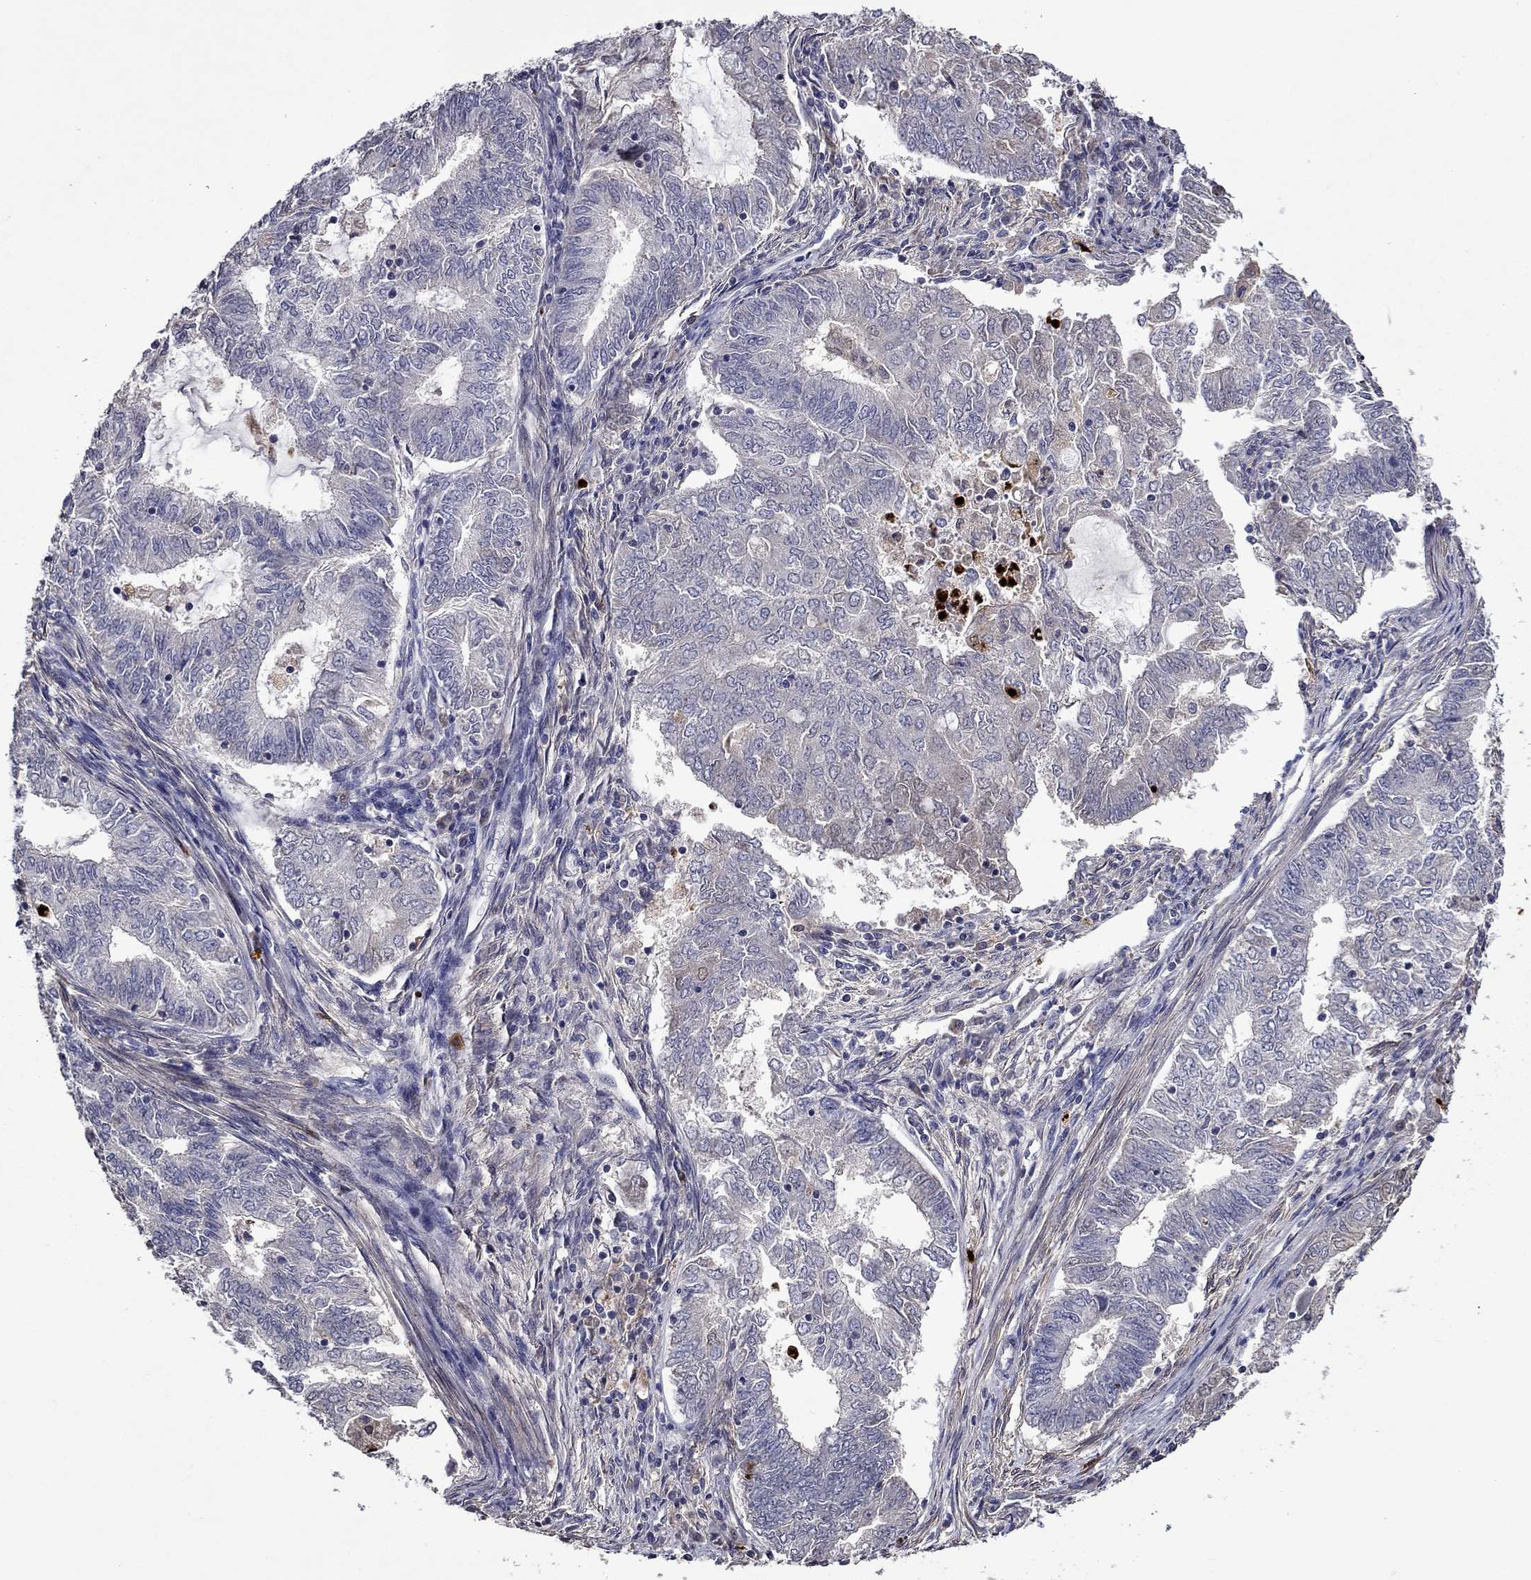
{"staining": {"intensity": "negative", "quantity": "none", "location": "none"}, "tissue": "endometrial cancer", "cell_type": "Tumor cells", "image_type": "cancer", "snomed": [{"axis": "morphology", "description": "Adenocarcinoma, NOS"}, {"axis": "topography", "description": "Endometrium"}], "caption": "High magnification brightfield microscopy of endometrial adenocarcinoma stained with DAB (3,3'-diaminobenzidine) (brown) and counterstained with hematoxylin (blue): tumor cells show no significant positivity.", "gene": "SATB1", "patient": {"sex": "female", "age": 62}}